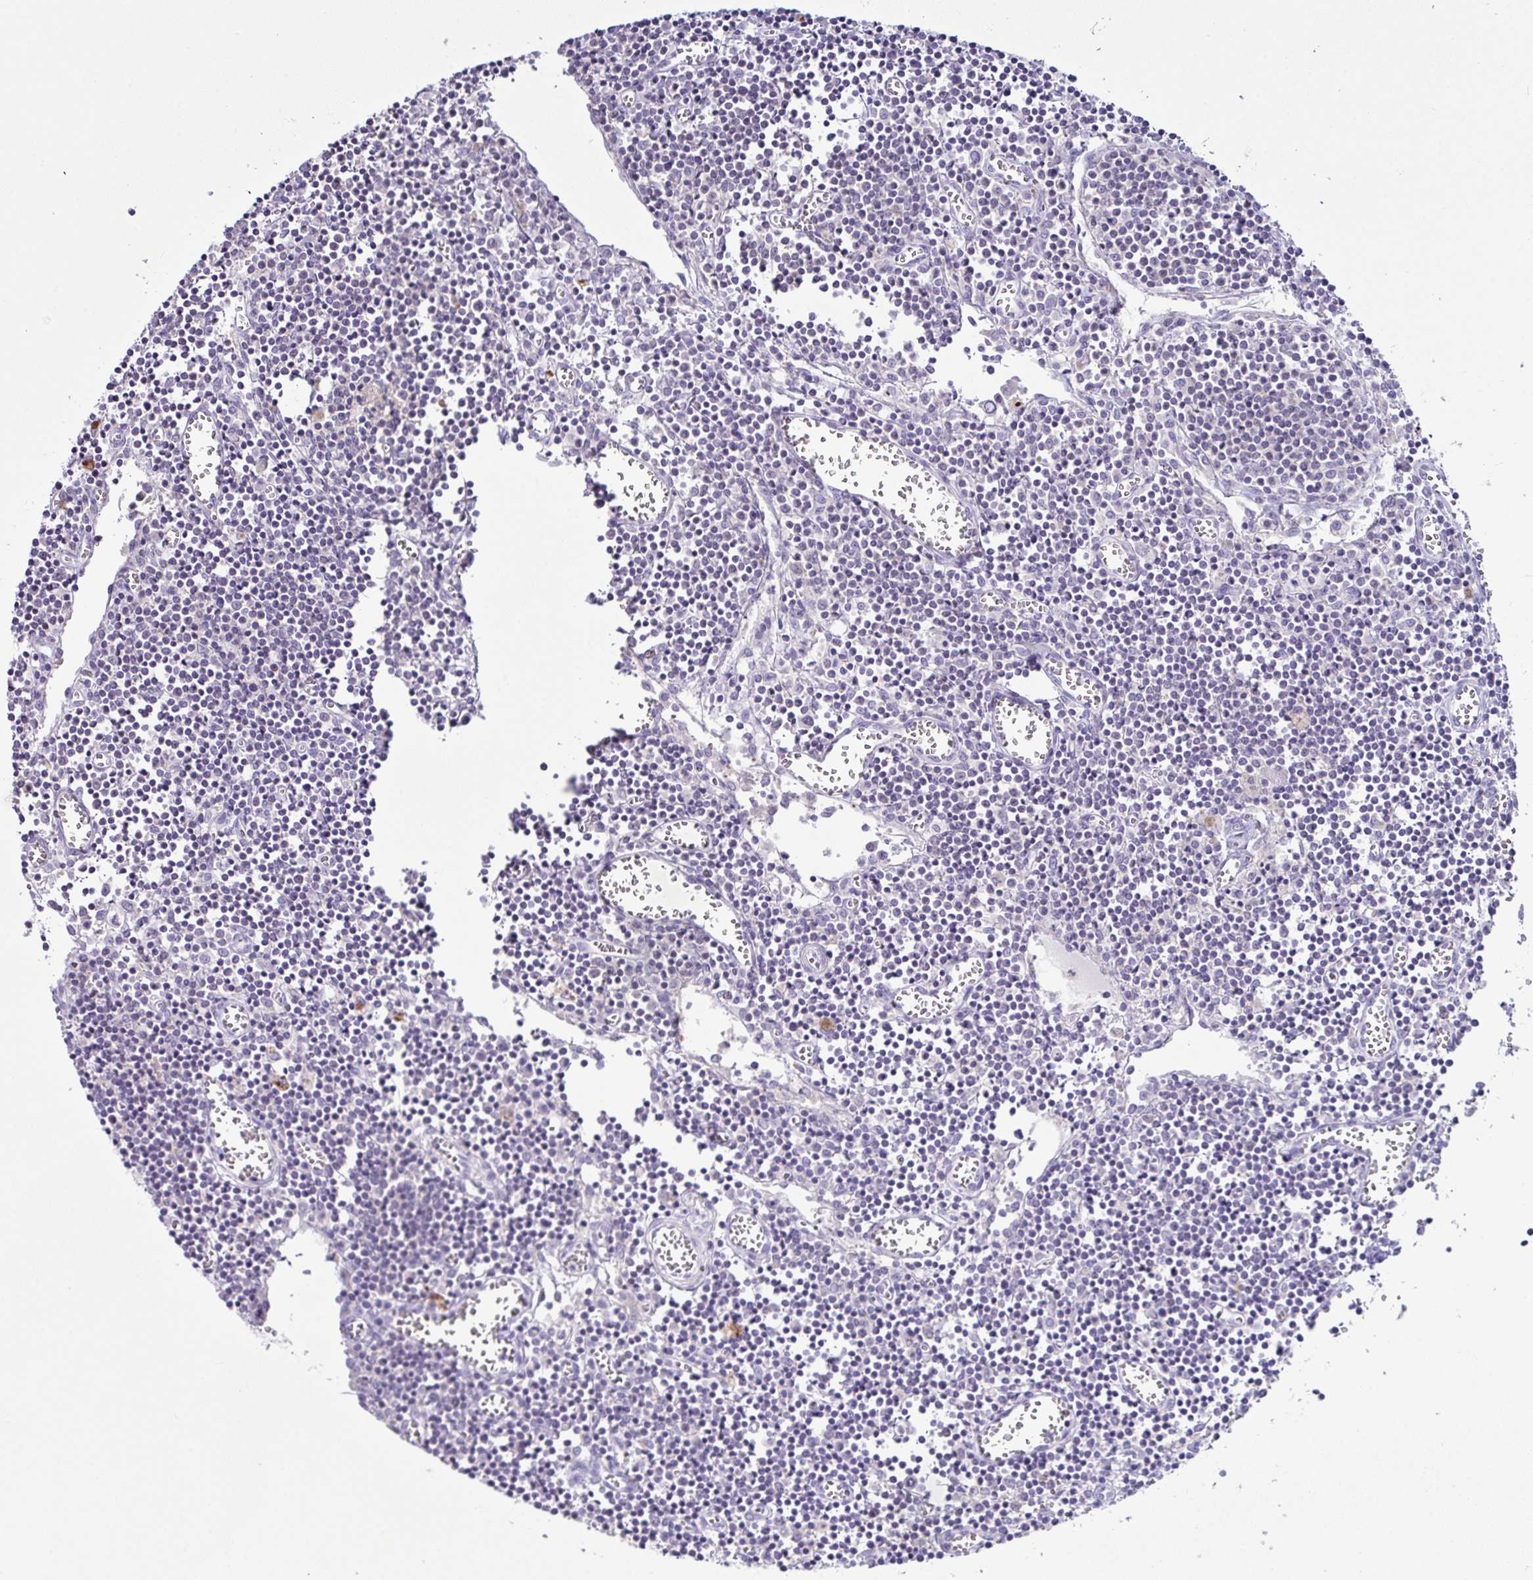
{"staining": {"intensity": "negative", "quantity": "none", "location": "none"}, "tissue": "lymph node", "cell_type": "Germinal center cells", "image_type": "normal", "snomed": [{"axis": "morphology", "description": "Normal tissue, NOS"}, {"axis": "topography", "description": "Lymph node"}], "caption": "DAB (3,3'-diaminobenzidine) immunohistochemical staining of unremarkable human lymph node displays no significant positivity in germinal center cells.", "gene": "D2HGDH", "patient": {"sex": "male", "age": 66}}